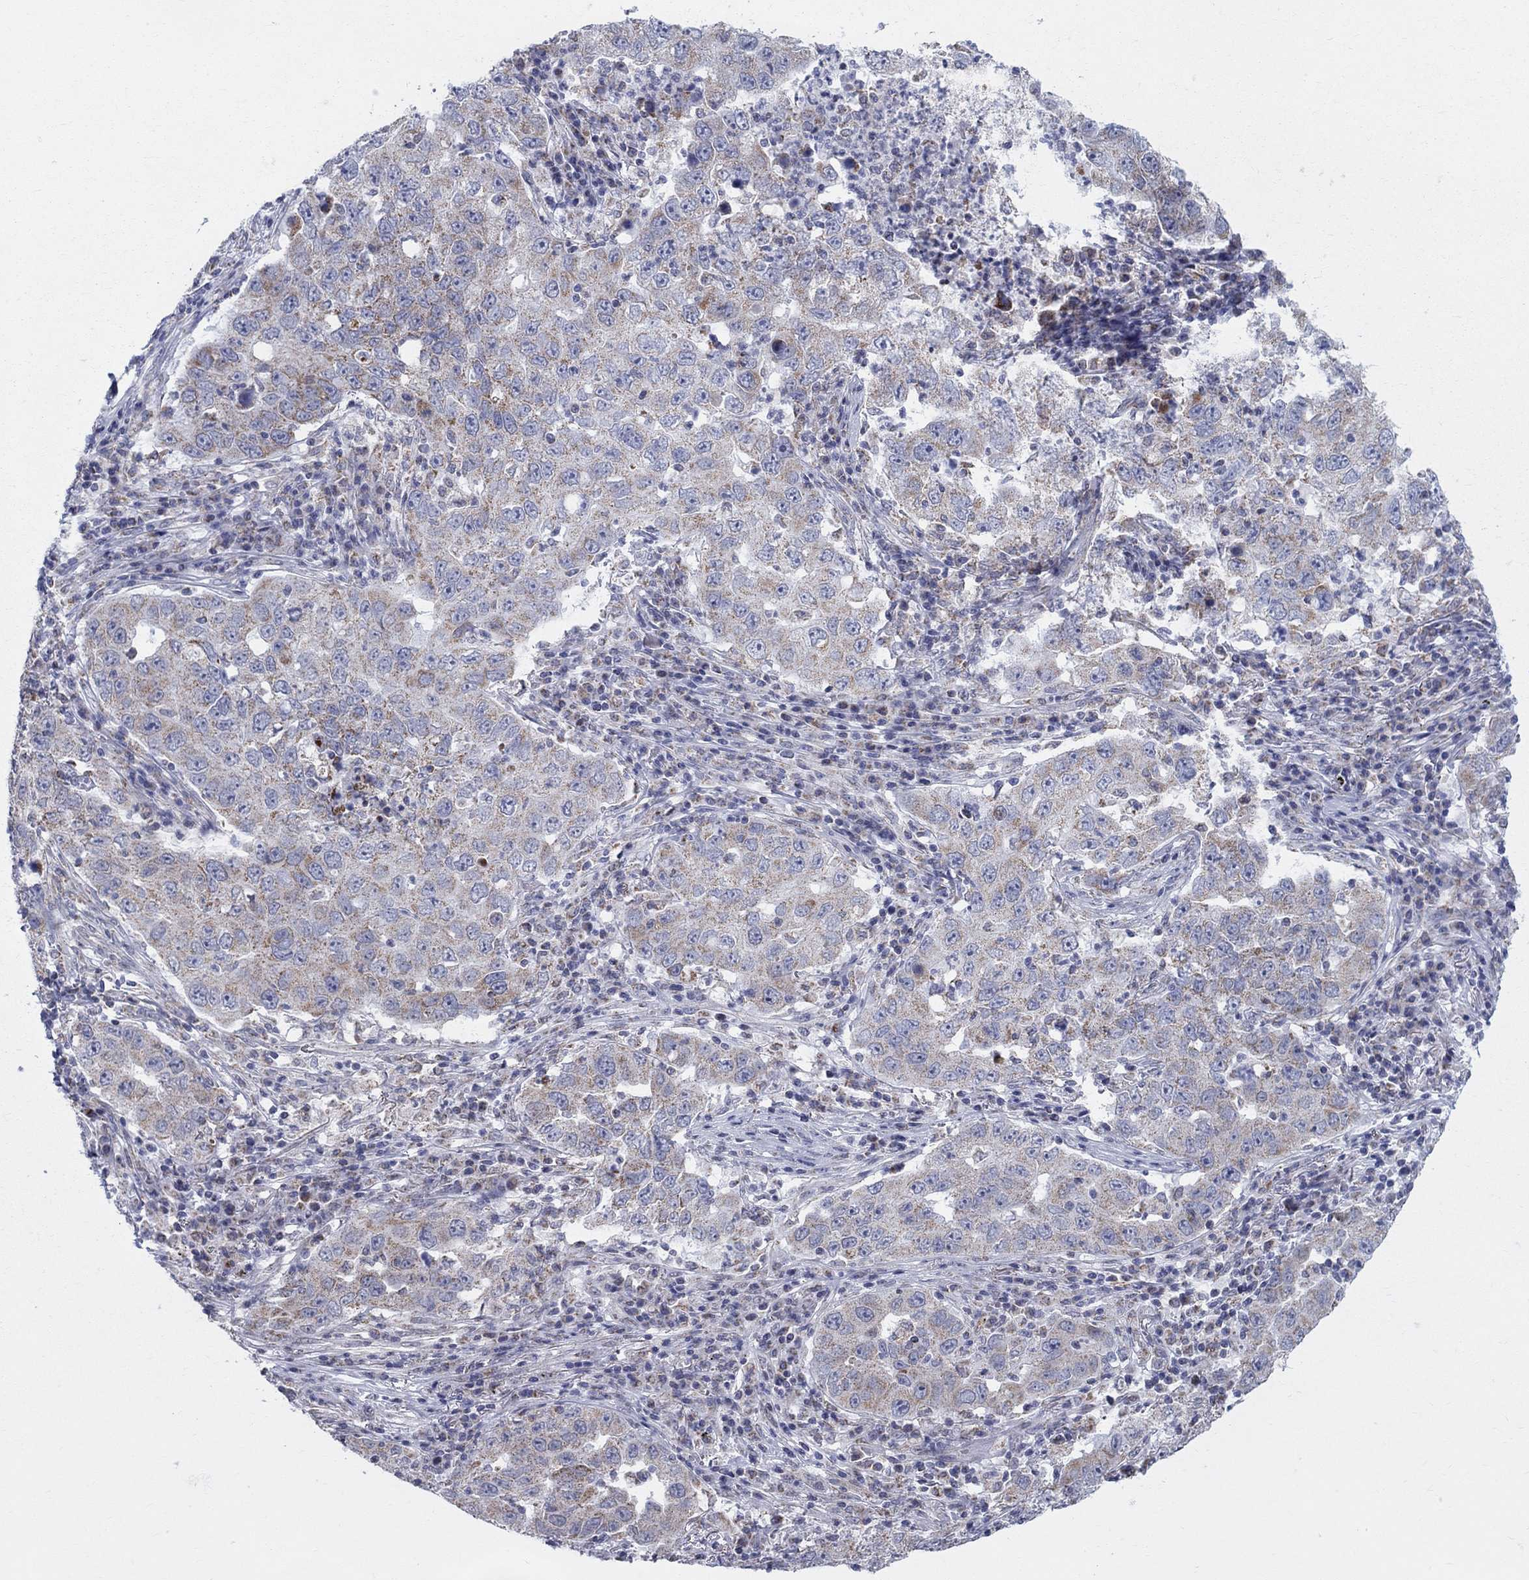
{"staining": {"intensity": "moderate", "quantity": "<25%", "location": "cytoplasmic/membranous"}, "tissue": "lung cancer", "cell_type": "Tumor cells", "image_type": "cancer", "snomed": [{"axis": "morphology", "description": "Adenocarcinoma, NOS"}, {"axis": "topography", "description": "Lung"}], "caption": "A photomicrograph of human lung adenocarcinoma stained for a protein reveals moderate cytoplasmic/membranous brown staining in tumor cells. Nuclei are stained in blue.", "gene": "KISS1R", "patient": {"sex": "male", "age": 73}}